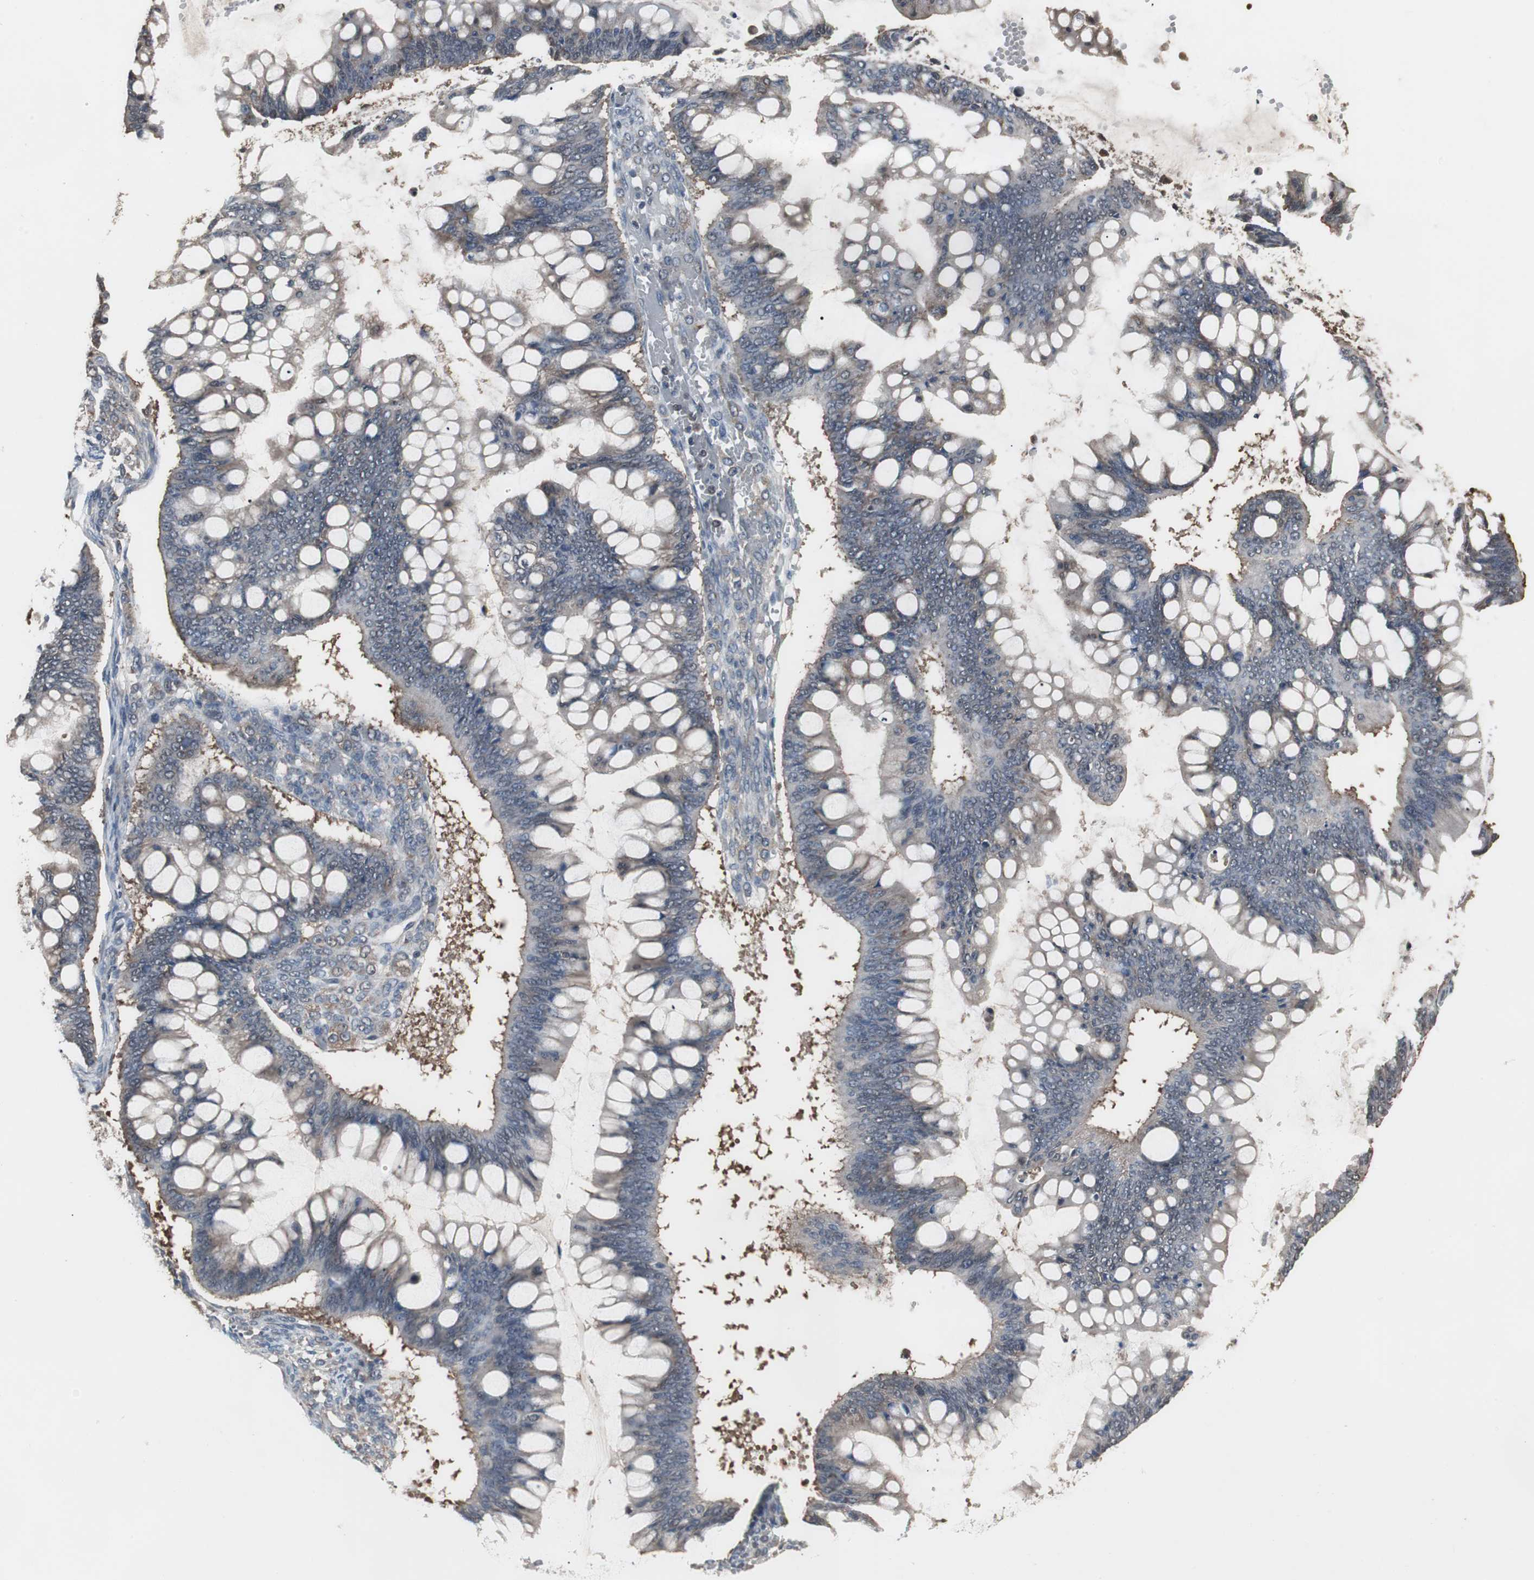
{"staining": {"intensity": "weak", "quantity": "<25%", "location": "cytoplasmic/membranous"}, "tissue": "ovarian cancer", "cell_type": "Tumor cells", "image_type": "cancer", "snomed": [{"axis": "morphology", "description": "Cystadenocarcinoma, mucinous, NOS"}, {"axis": "topography", "description": "Ovary"}], "caption": "This photomicrograph is of ovarian mucinous cystadenocarcinoma stained with immunohistochemistry to label a protein in brown with the nuclei are counter-stained blue. There is no positivity in tumor cells. Brightfield microscopy of immunohistochemistry (IHC) stained with DAB (3,3'-diaminobenzidine) (brown) and hematoxylin (blue), captured at high magnification.", "gene": "ZSCAN22", "patient": {"sex": "female", "age": 73}}